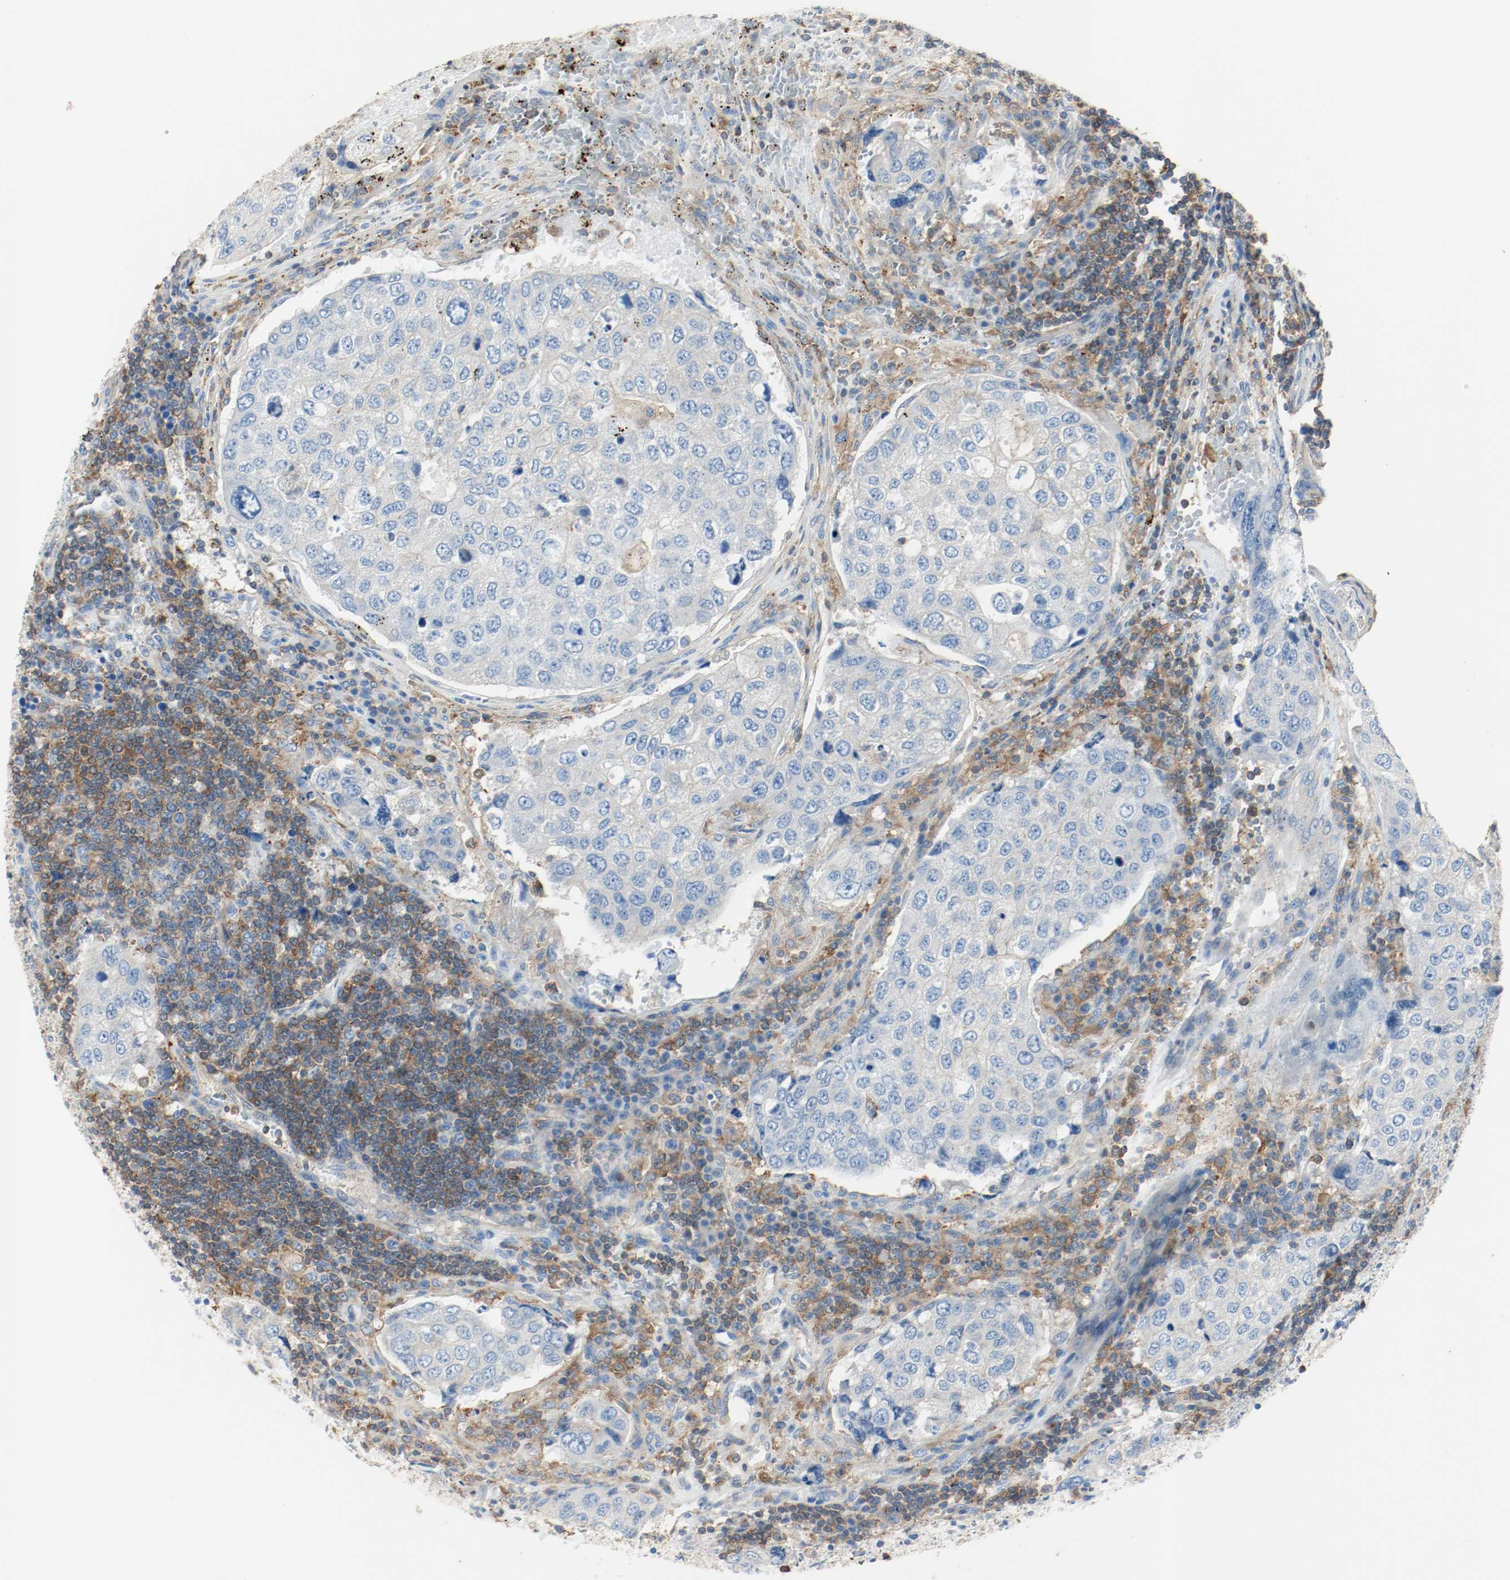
{"staining": {"intensity": "weak", "quantity": ">75%", "location": "cytoplasmic/membranous"}, "tissue": "urothelial cancer", "cell_type": "Tumor cells", "image_type": "cancer", "snomed": [{"axis": "morphology", "description": "Urothelial carcinoma, High grade"}, {"axis": "topography", "description": "Lymph node"}, {"axis": "topography", "description": "Urinary bladder"}], "caption": "Protein analysis of urothelial carcinoma (high-grade) tissue exhibits weak cytoplasmic/membranous staining in approximately >75% of tumor cells. The staining was performed using DAB, with brown indicating positive protein expression. Nuclei are stained blue with hematoxylin.", "gene": "ARPC1B", "patient": {"sex": "male", "age": 51}}